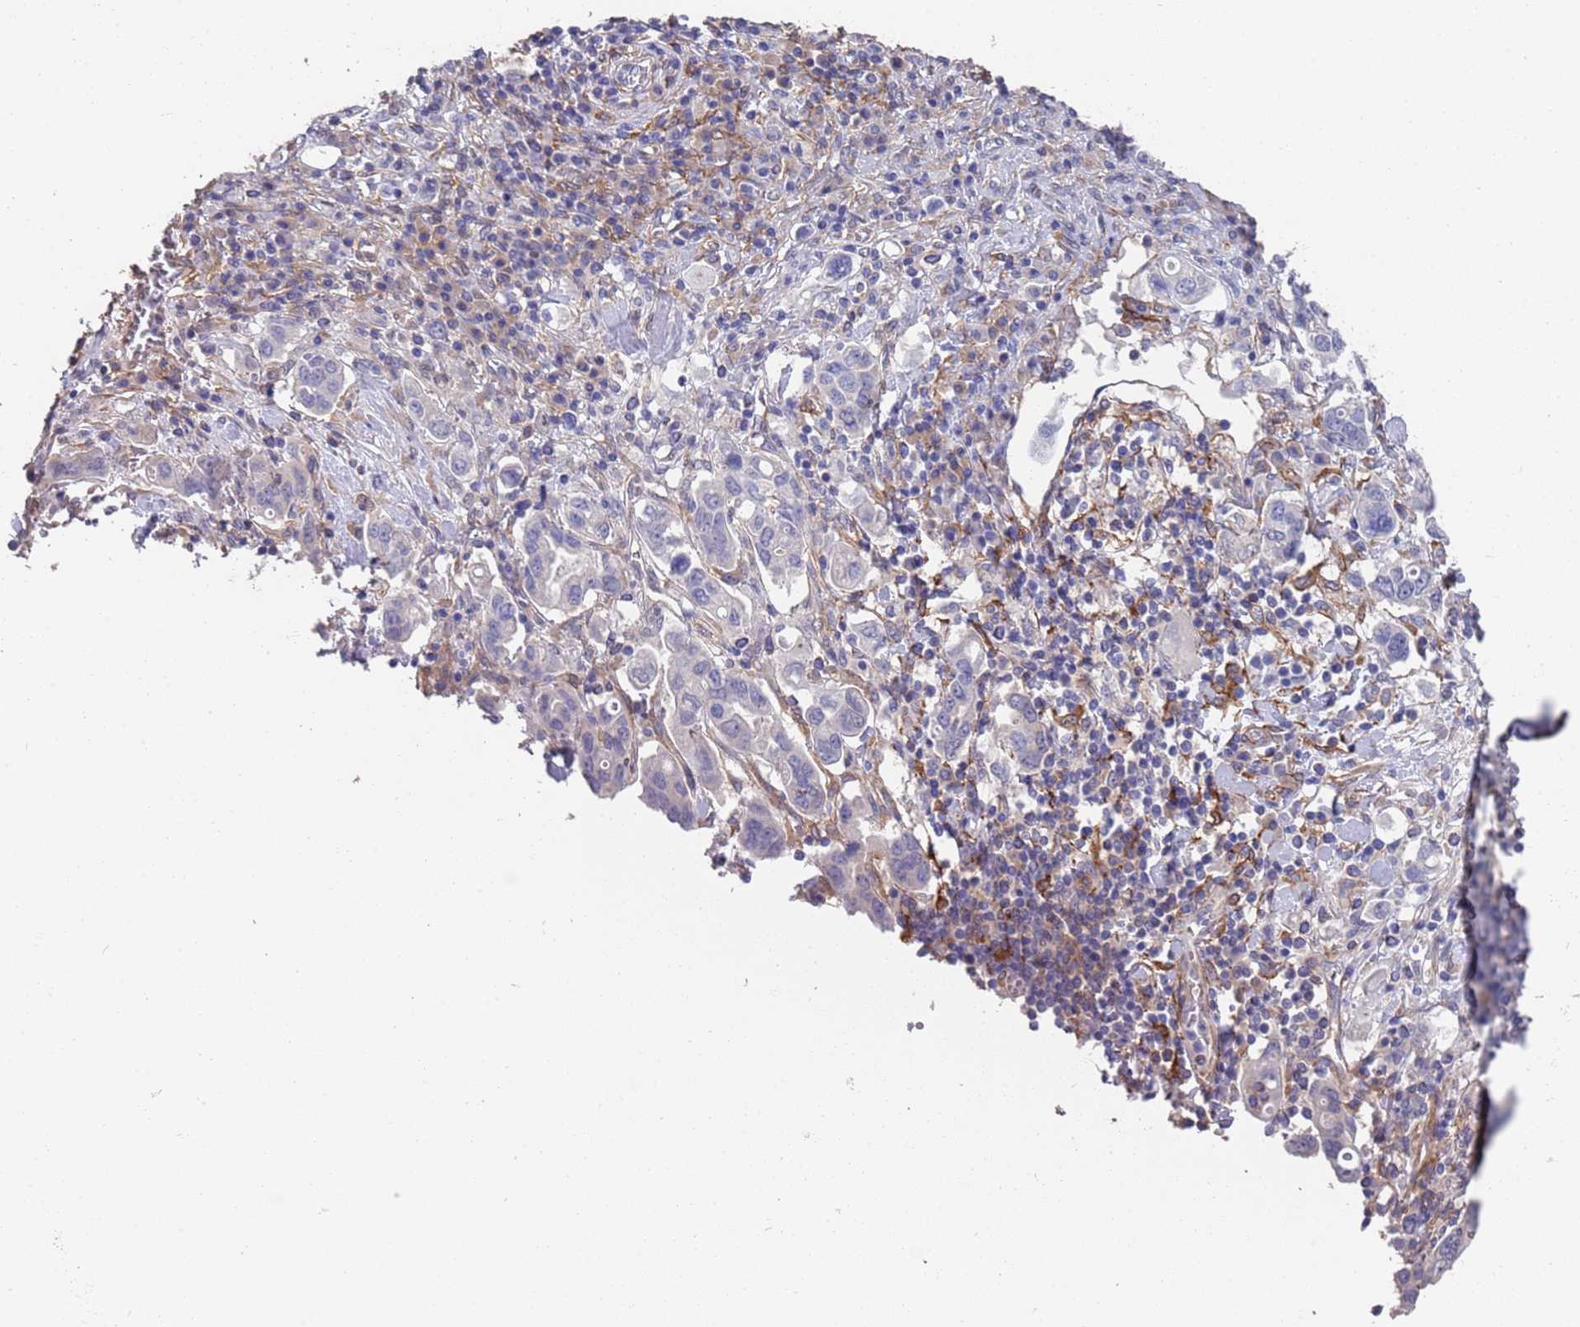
{"staining": {"intensity": "negative", "quantity": "none", "location": "none"}, "tissue": "stomach cancer", "cell_type": "Tumor cells", "image_type": "cancer", "snomed": [{"axis": "morphology", "description": "Adenocarcinoma, NOS"}, {"axis": "topography", "description": "Stomach, upper"}, {"axis": "topography", "description": "Stomach"}], "caption": "Tumor cells are negative for protein expression in human stomach cancer.", "gene": "ANK2", "patient": {"sex": "male", "age": 62}}